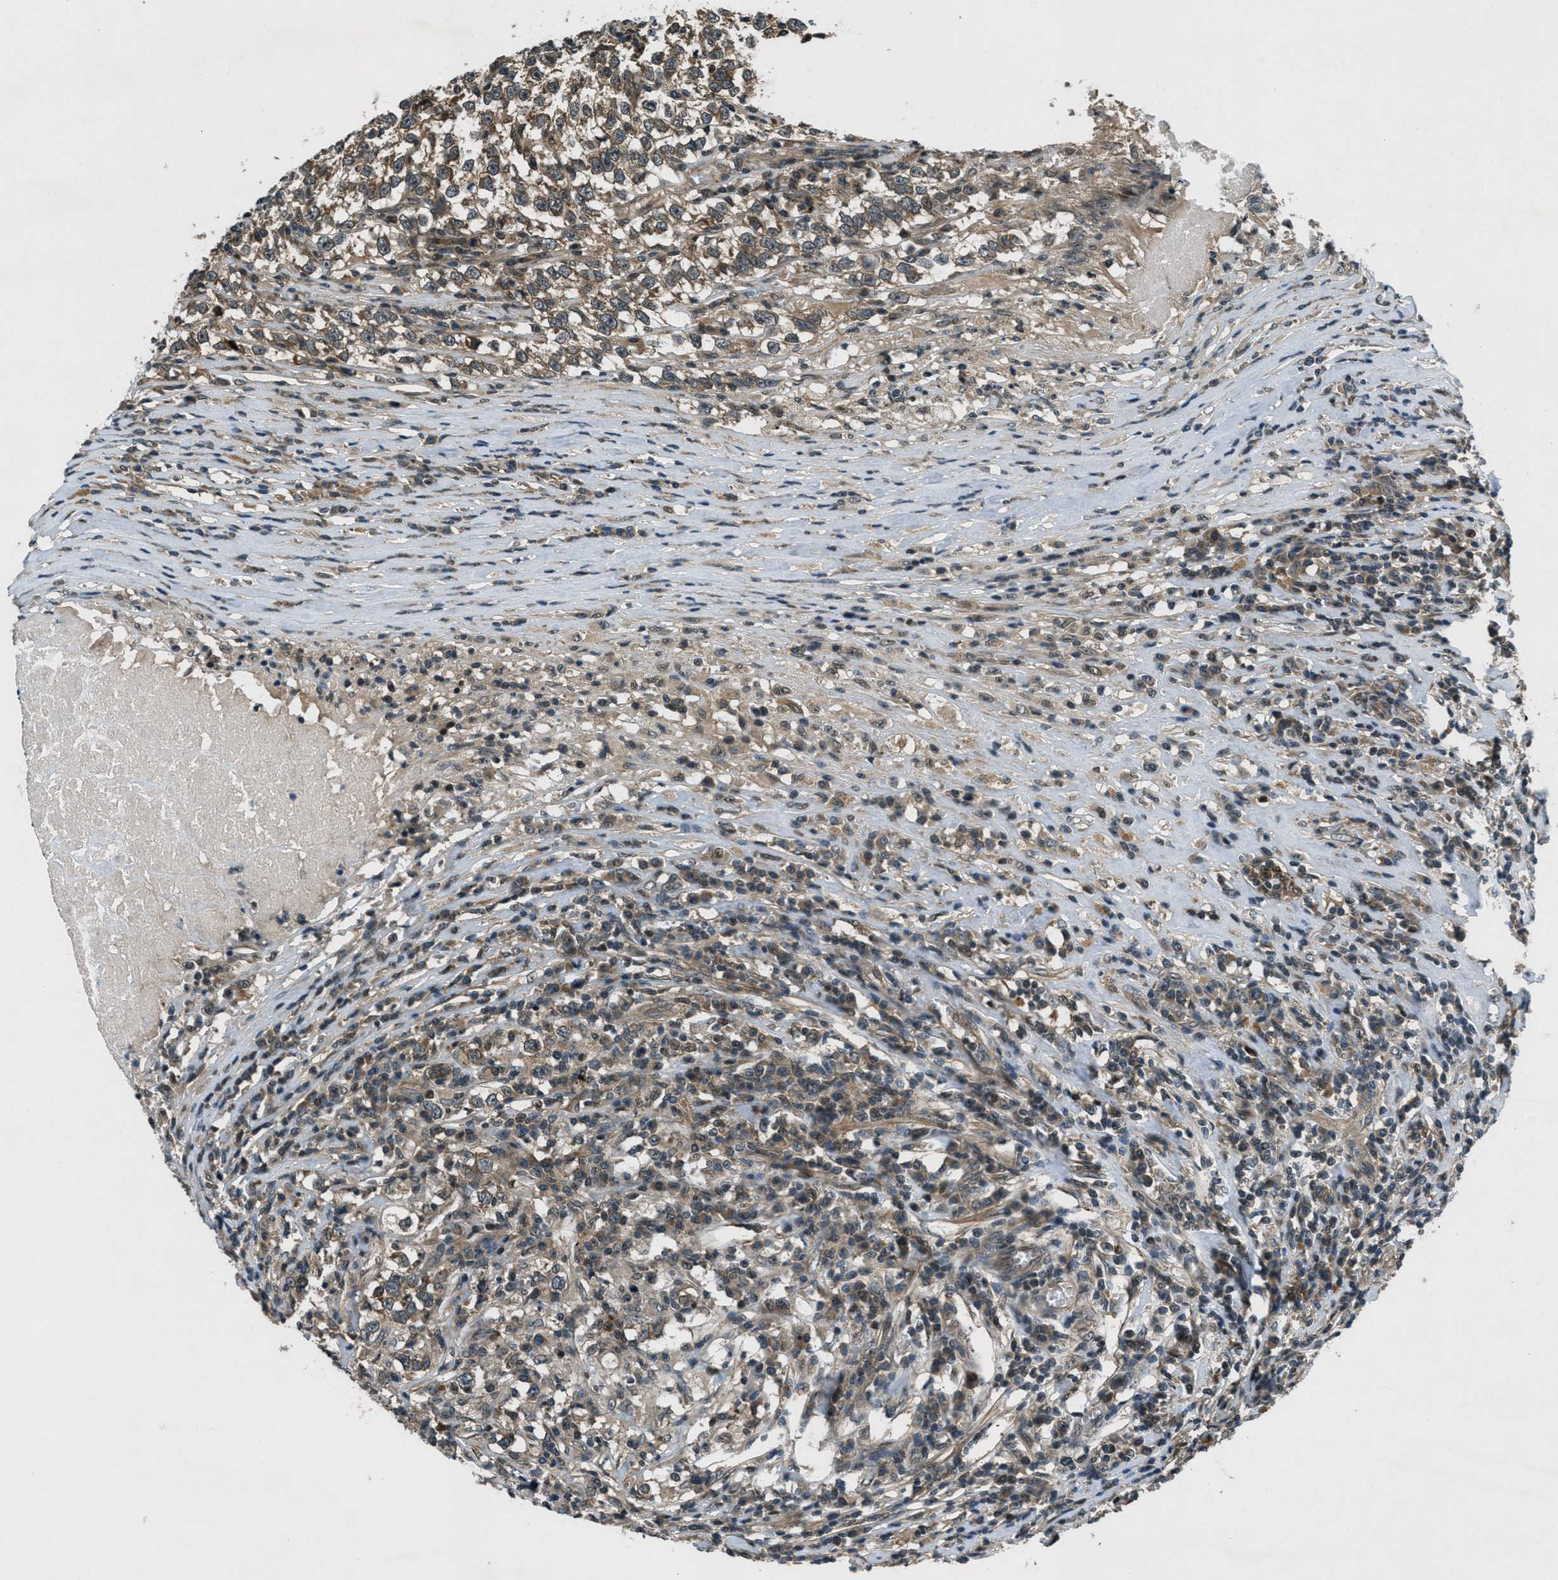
{"staining": {"intensity": "moderate", "quantity": ">75%", "location": "cytoplasmic/membranous"}, "tissue": "testis cancer", "cell_type": "Tumor cells", "image_type": "cancer", "snomed": [{"axis": "morphology", "description": "Normal tissue, NOS"}, {"axis": "morphology", "description": "Seminoma, NOS"}, {"axis": "topography", "description": "Testis"}], "caption": "Immunohistochemical staining of human testis cancer reveals moderate cytoplasmic/membranous protein expression in about >75% of tumor cells.", "gene": "EPSTI1", "patient": {"sex": "male", "age": 43}}